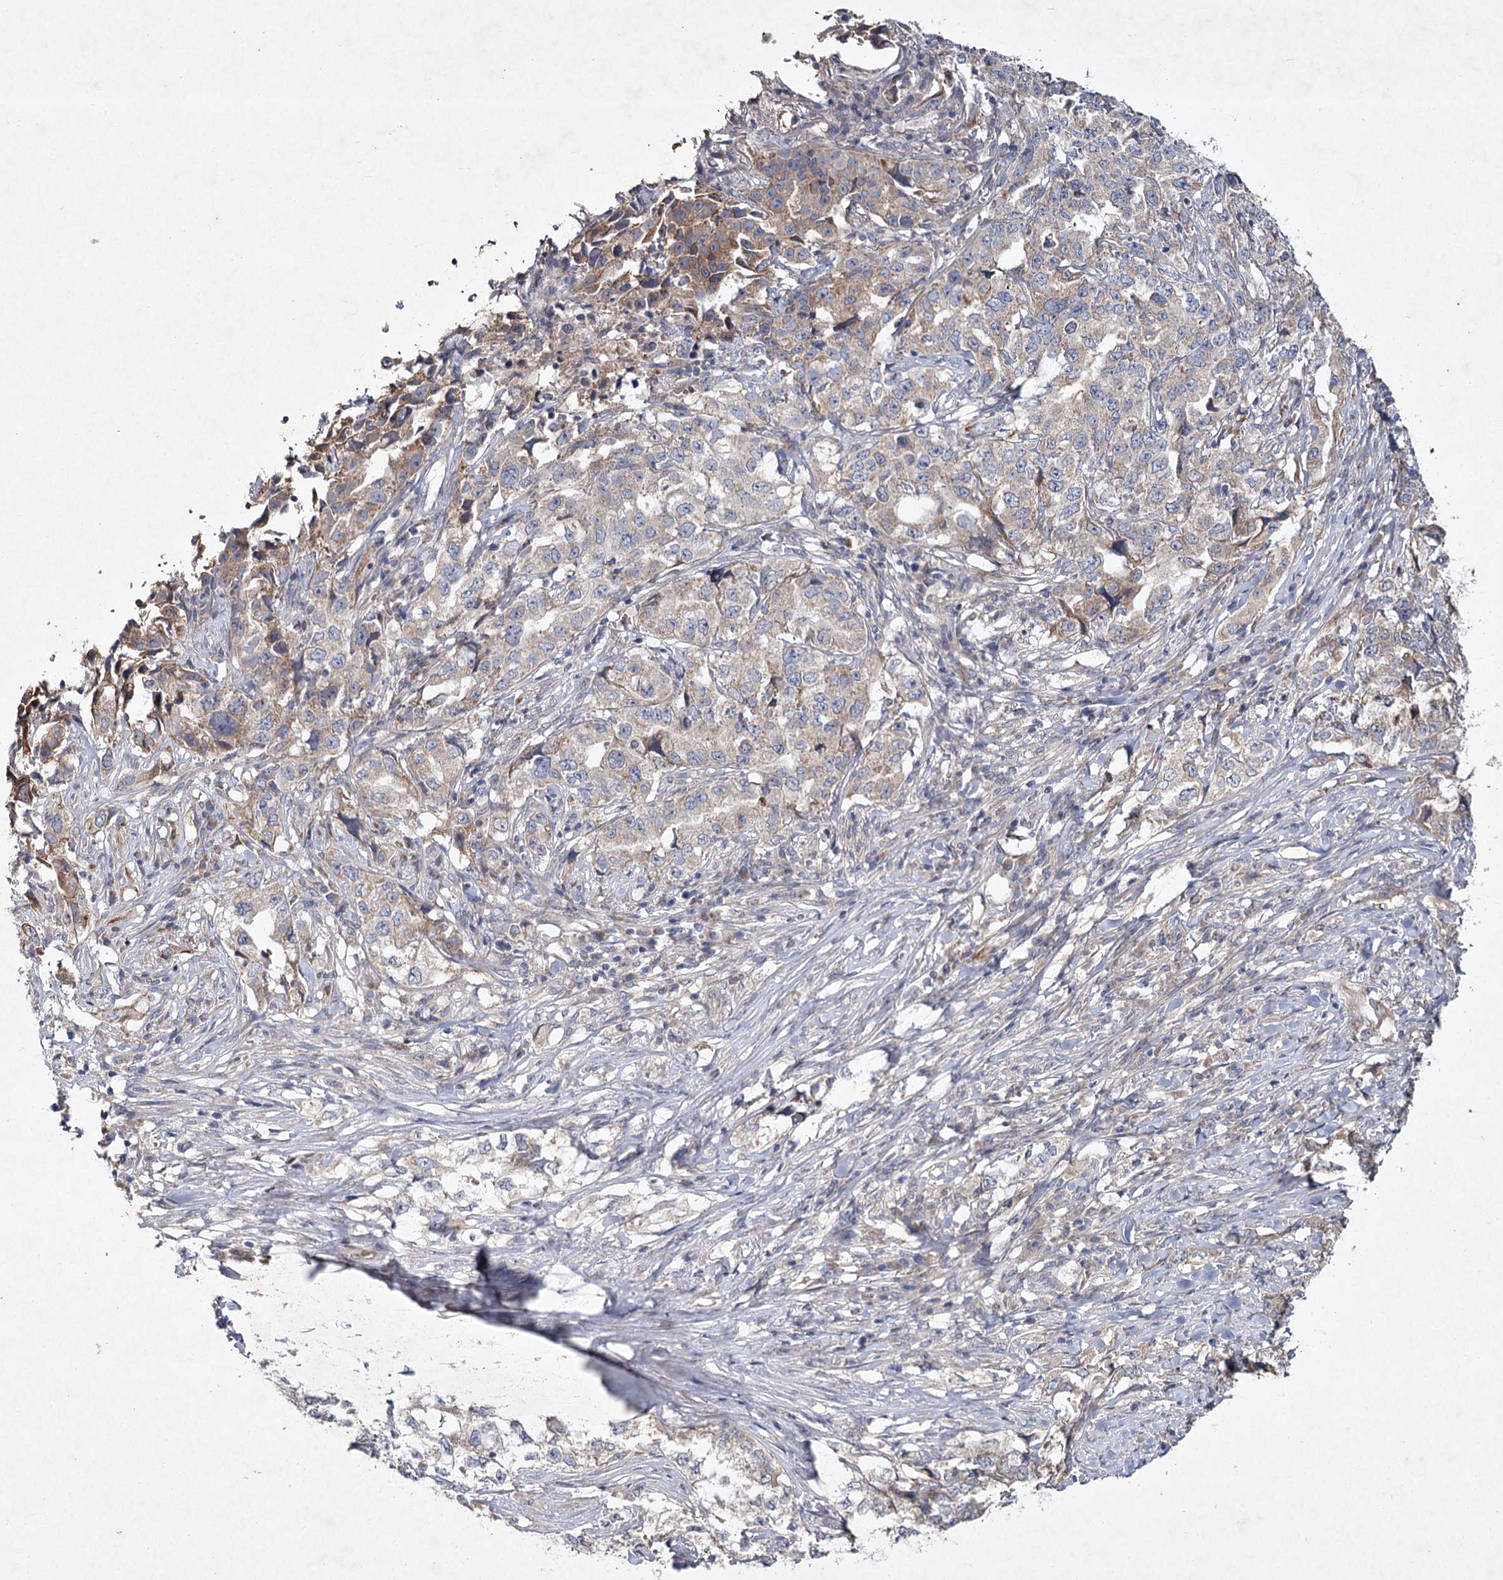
{"staining": {"intensity": "weak", "quantity": "<25%", "location": "cytoplasmic/membranous"}, "tissue": "lung cancer", "cell_type": "Tumor cells", "image_type": "cancer", "snomed": [{"axis": "morphology", "description": "Adenocarcinoma, NOS"}, {"axis": "topography", "description": "Lung"}], "caption": "Photomicrograph shows no significant protein expression in tumor cells of lung adenocarcinoma.", "gene": "MFN1", "patient": {"sex": "female", "age": 51}}